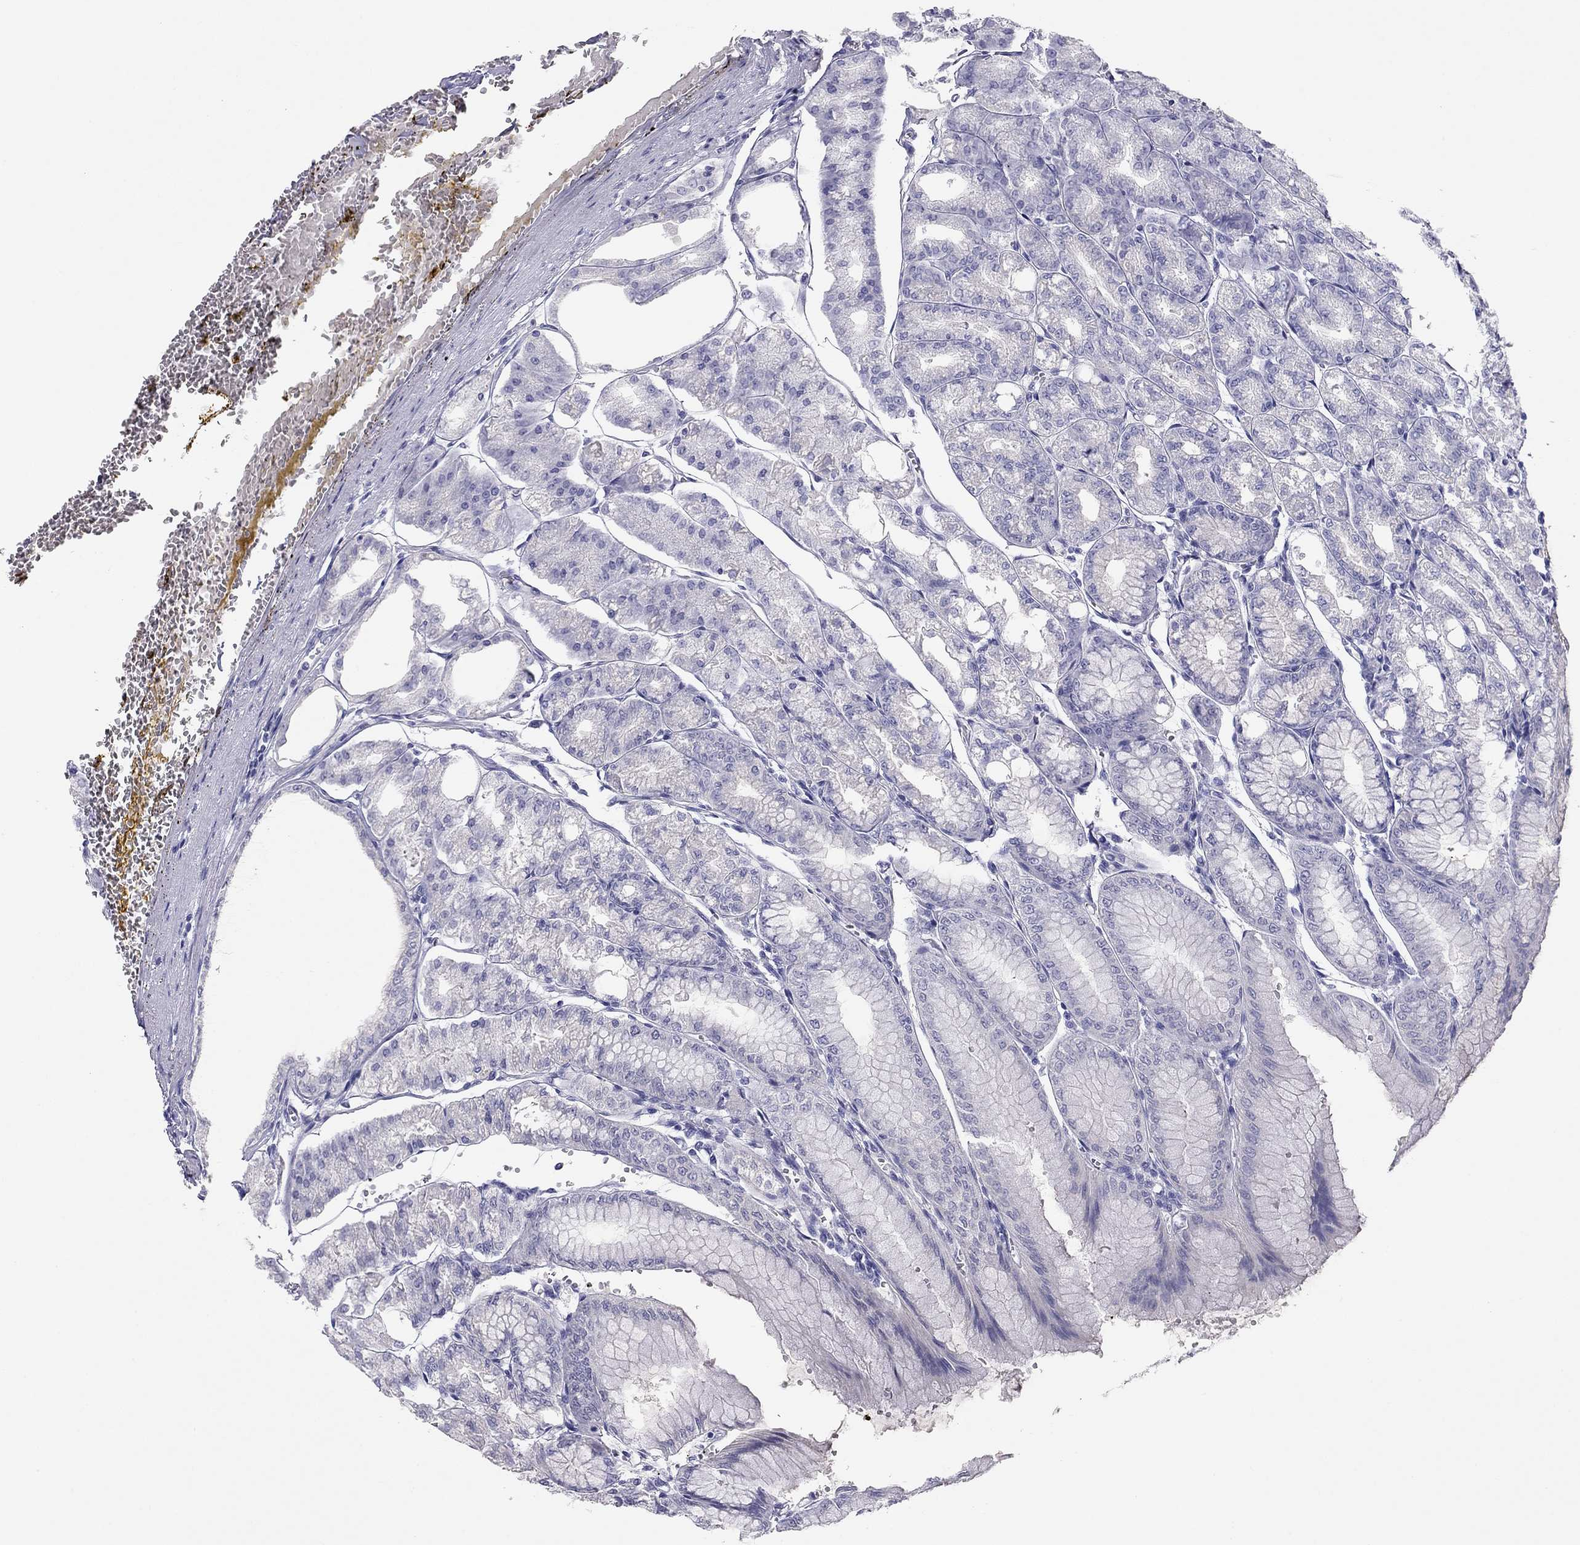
{"staining": {"intensity": "negative", "quantity": "none", "location": "none"}, "tissue": "stomach", "cell_type": "Glandular cells", "image_type": "normal", "snomed": [{"axis": "morphology", "description": "Normal tissue, NOS"}, {"axis": "topography", "description": "Stomach, lower"}], "caption": "Histopathology image shows no significant protein positivity in glandular cells of unremarkable stomach. (Brightfield microscopy of DAB immunohistochemistry at high magnification).", "gene": "DOT1L", "patient": {"sex": "male", "age": 71}}